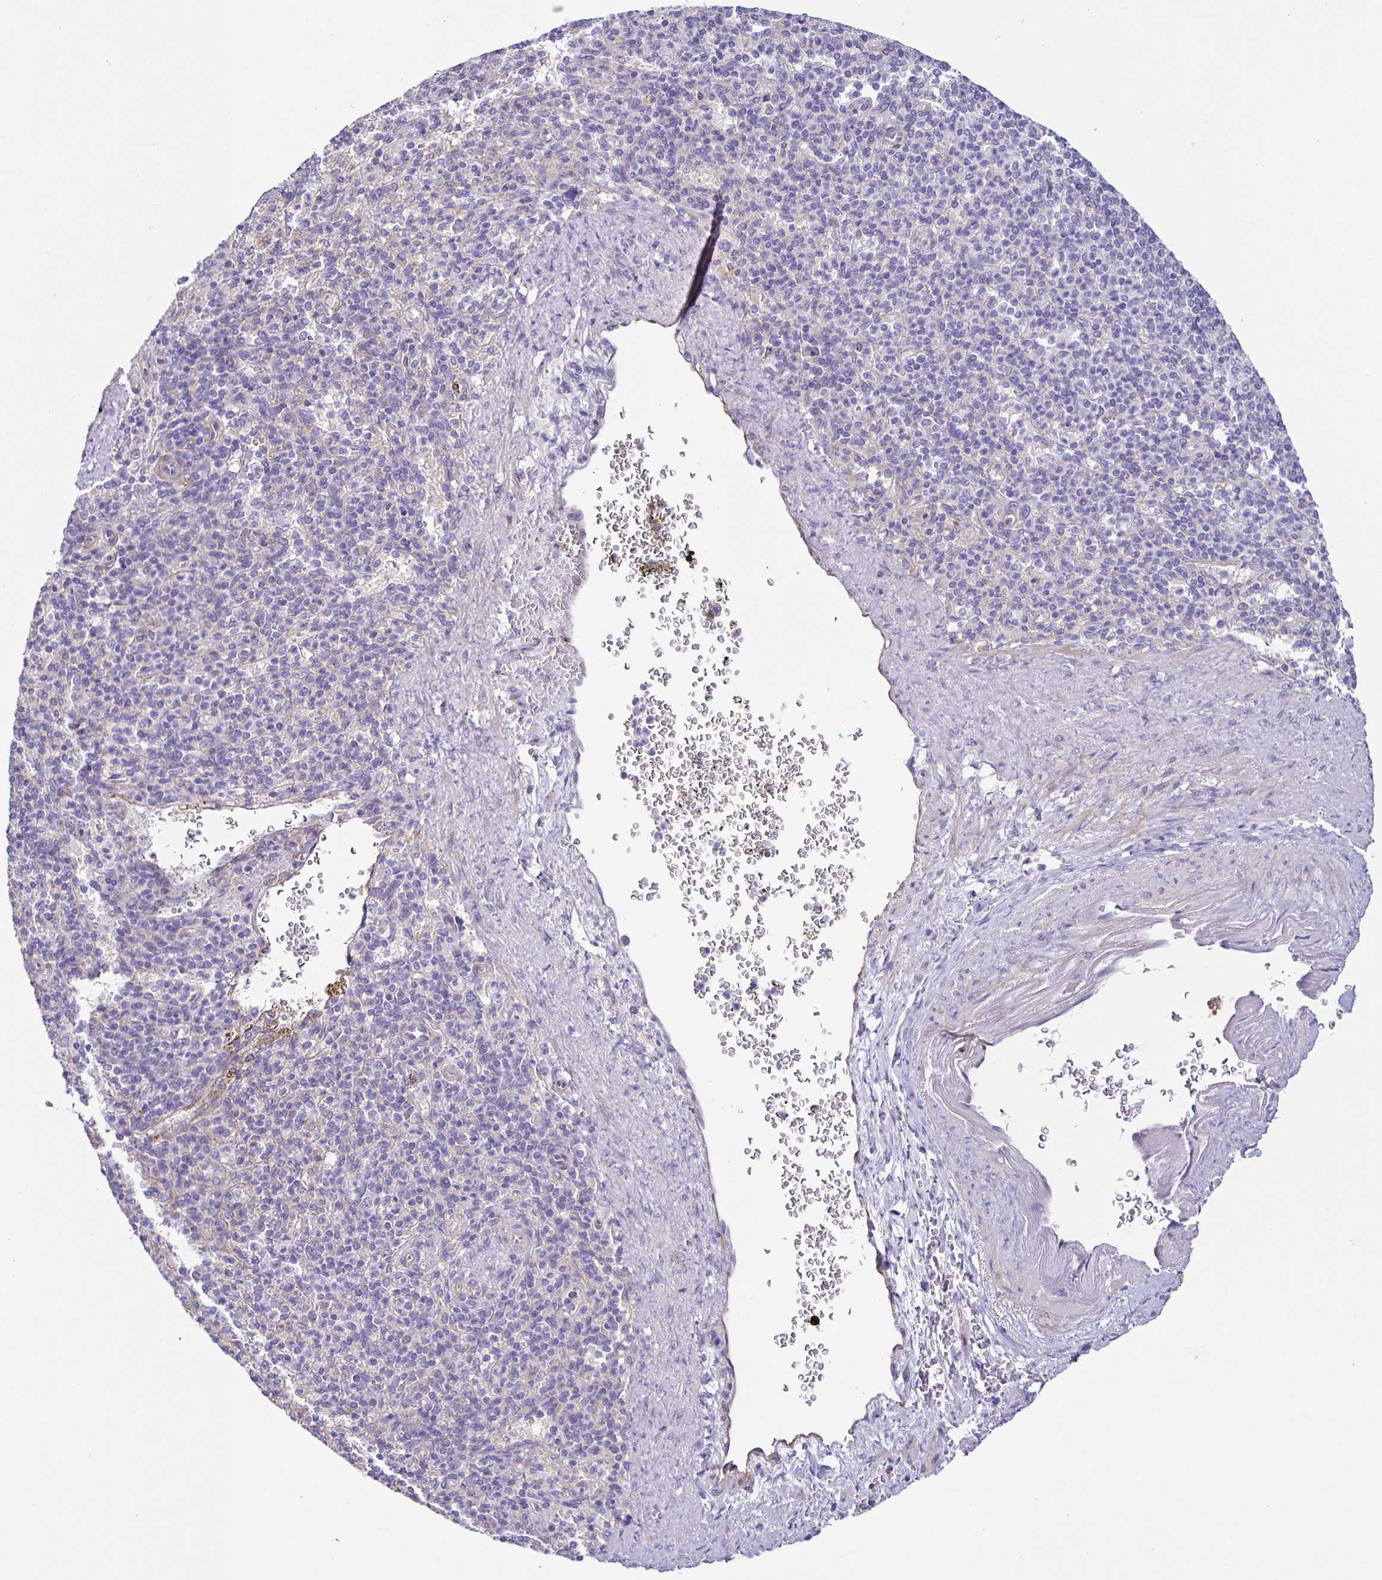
{"staining": {"intensity": "negative", "quantity": "none", "location": "none"}, "tissue": "spleen", "cell_type": "Cells in red pulp", "image_type": "normal", "snomed": [{"axis": "morphology", "description": "Normal tissue, NOS"}, {"axis": "topography", "description": "Spleen"}], "caption": "This is an immunohistochemistry (IHC) micrograph of normal human spleen. There is no positivity in cells in red pulp.", "gene": "BOLL", "patient": {"sex": "female", "age": 74}}